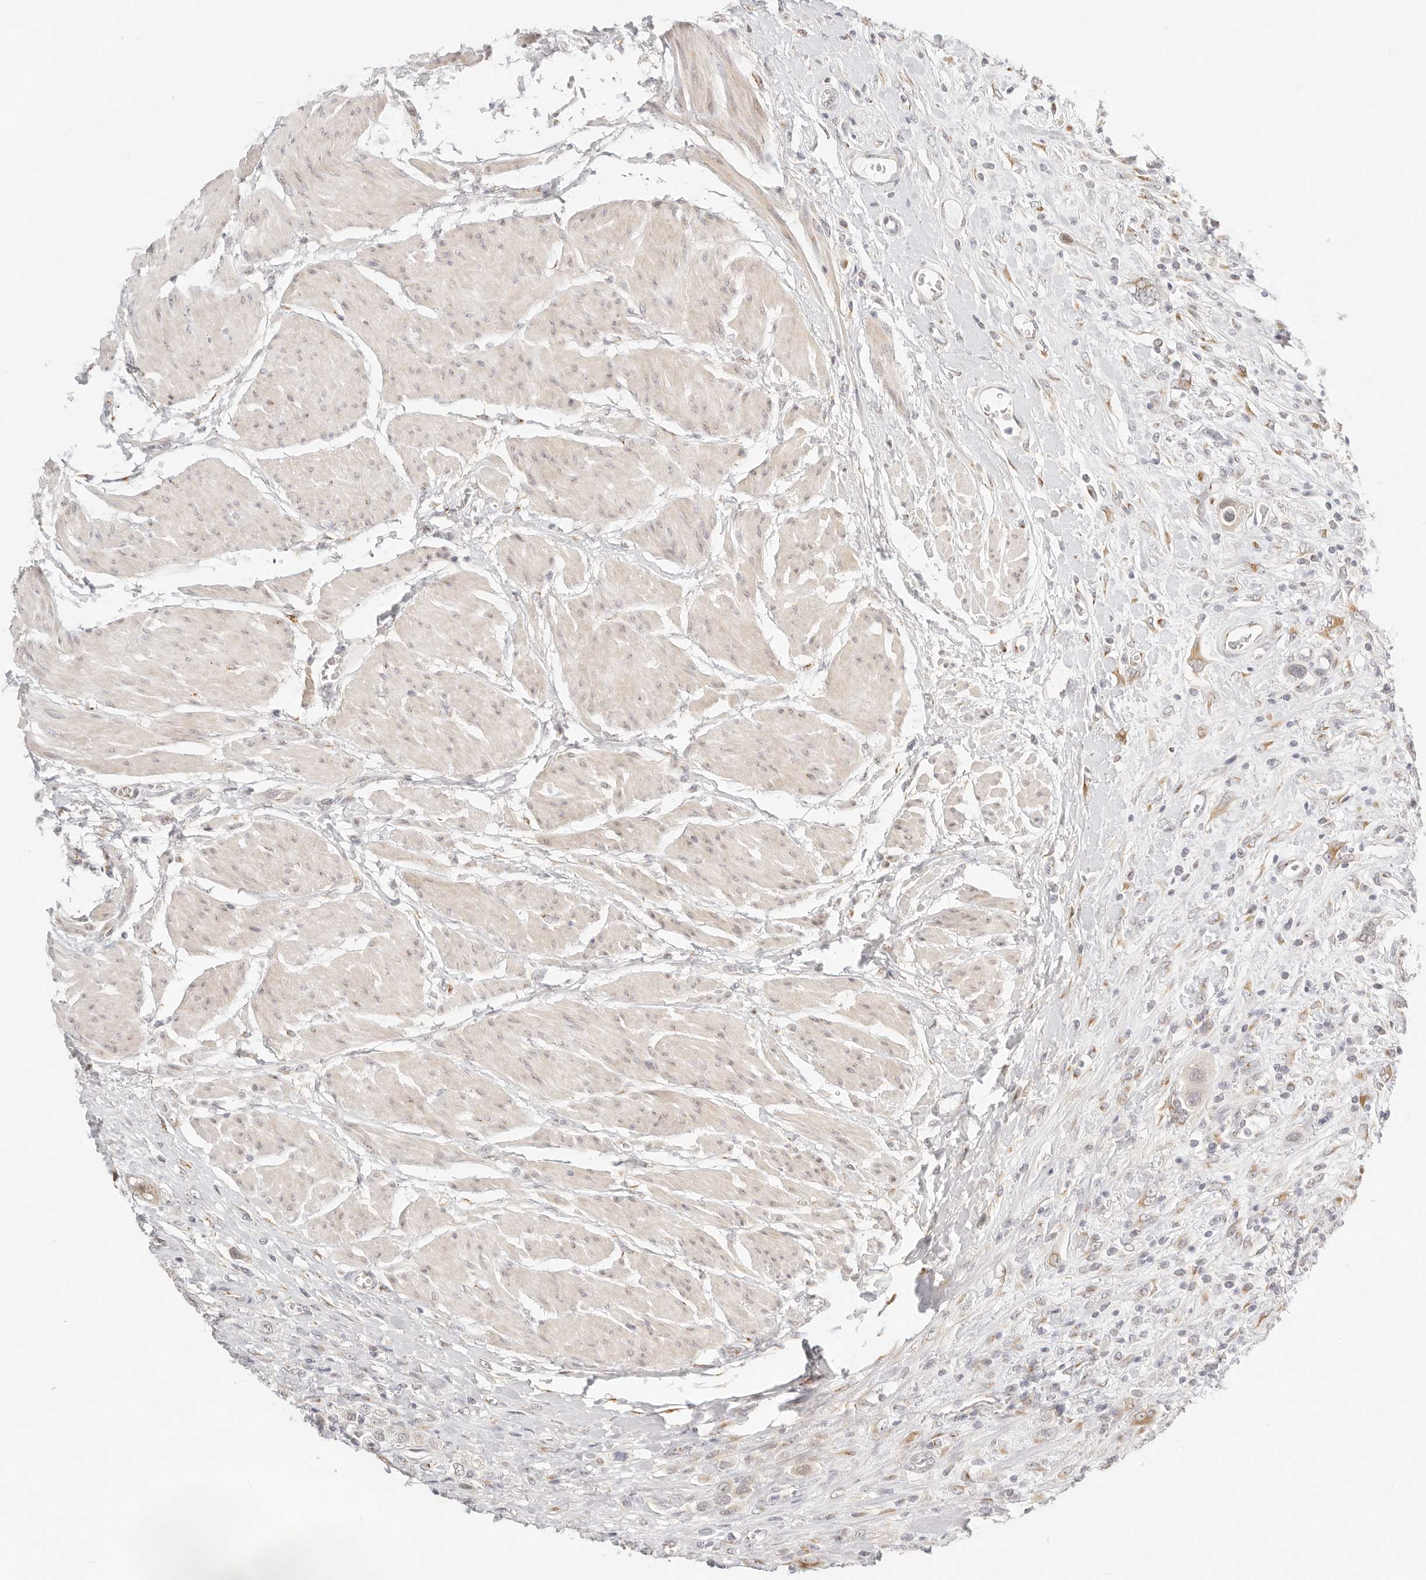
{"staining": {"intensity": "negative", "quantity": "none", "location": "none"}, "tissue": "urothelial cancer", "cell_type": "Tumor cells", "image_type": "cancer", "snomed": [{"axis": "morphology", "description": "Urothelial carcinoma, High grade"}, {"axis": "topography", "description": "Urinary bladder"}], "caption": "The photomicrograph demonstrates no staining of tumor cells in urothelial carcinoma (high-grade).", "gene": "FAM20B", "patient": {"sex": "male", "age": 50}}